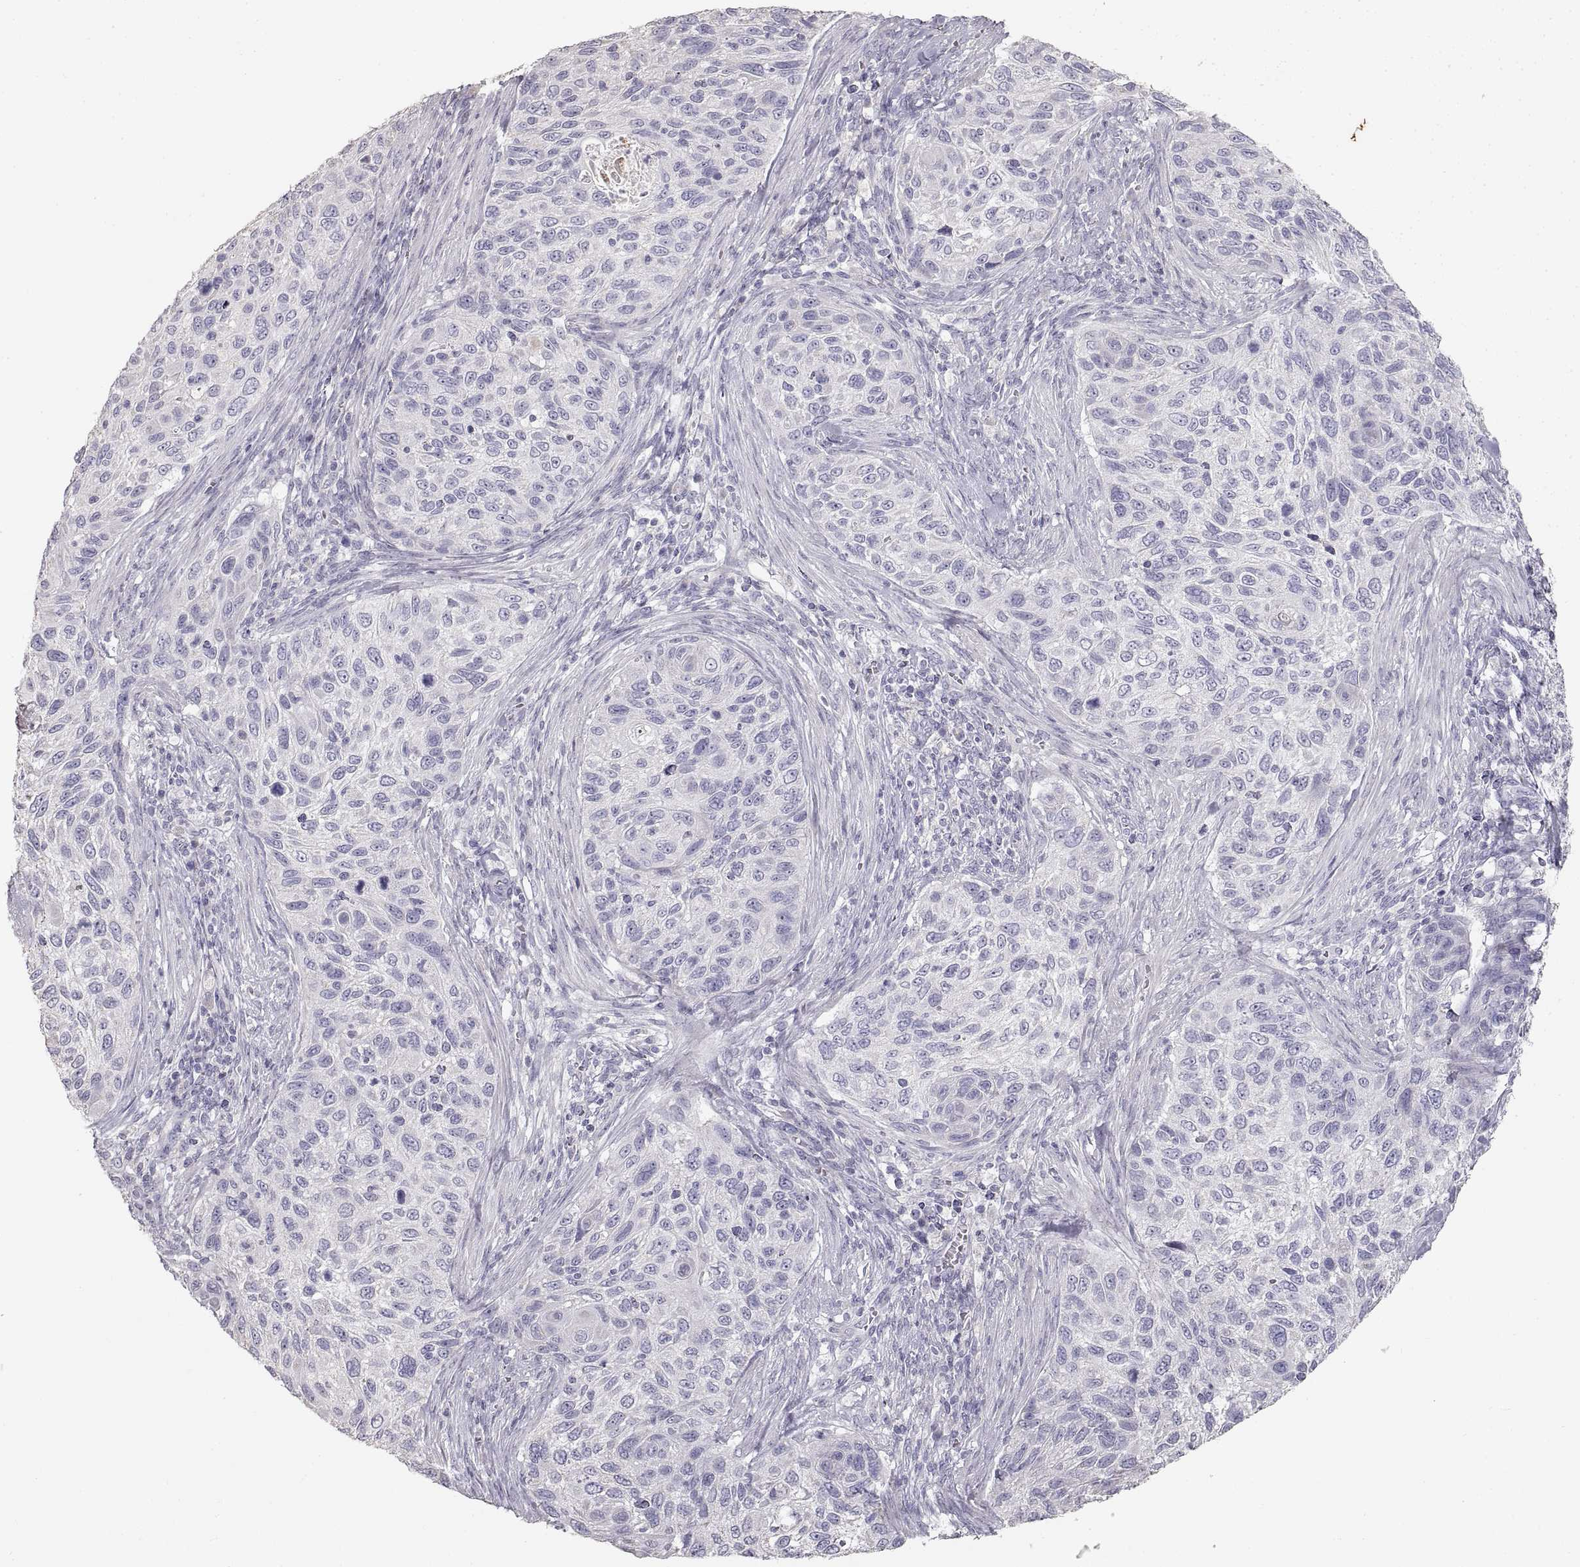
{"staining": {"intensity": "negative", "quantity": "none", "location": "none"}, "tissue": "cervical cancer", "cell_type": "Tumor cells", "image_type": "cancer", "snomed": [{"axis": "morphology", "description": "Squamous cell carcinoma, NOS"}, {"axis": "topography", "description": "Cervix"}], "caption": "Micrograph shows no protein expression in tumor cells of cervical cancer tissue.", "gene": "ZP3", "patient": {"sex": "female", "age": 70}}